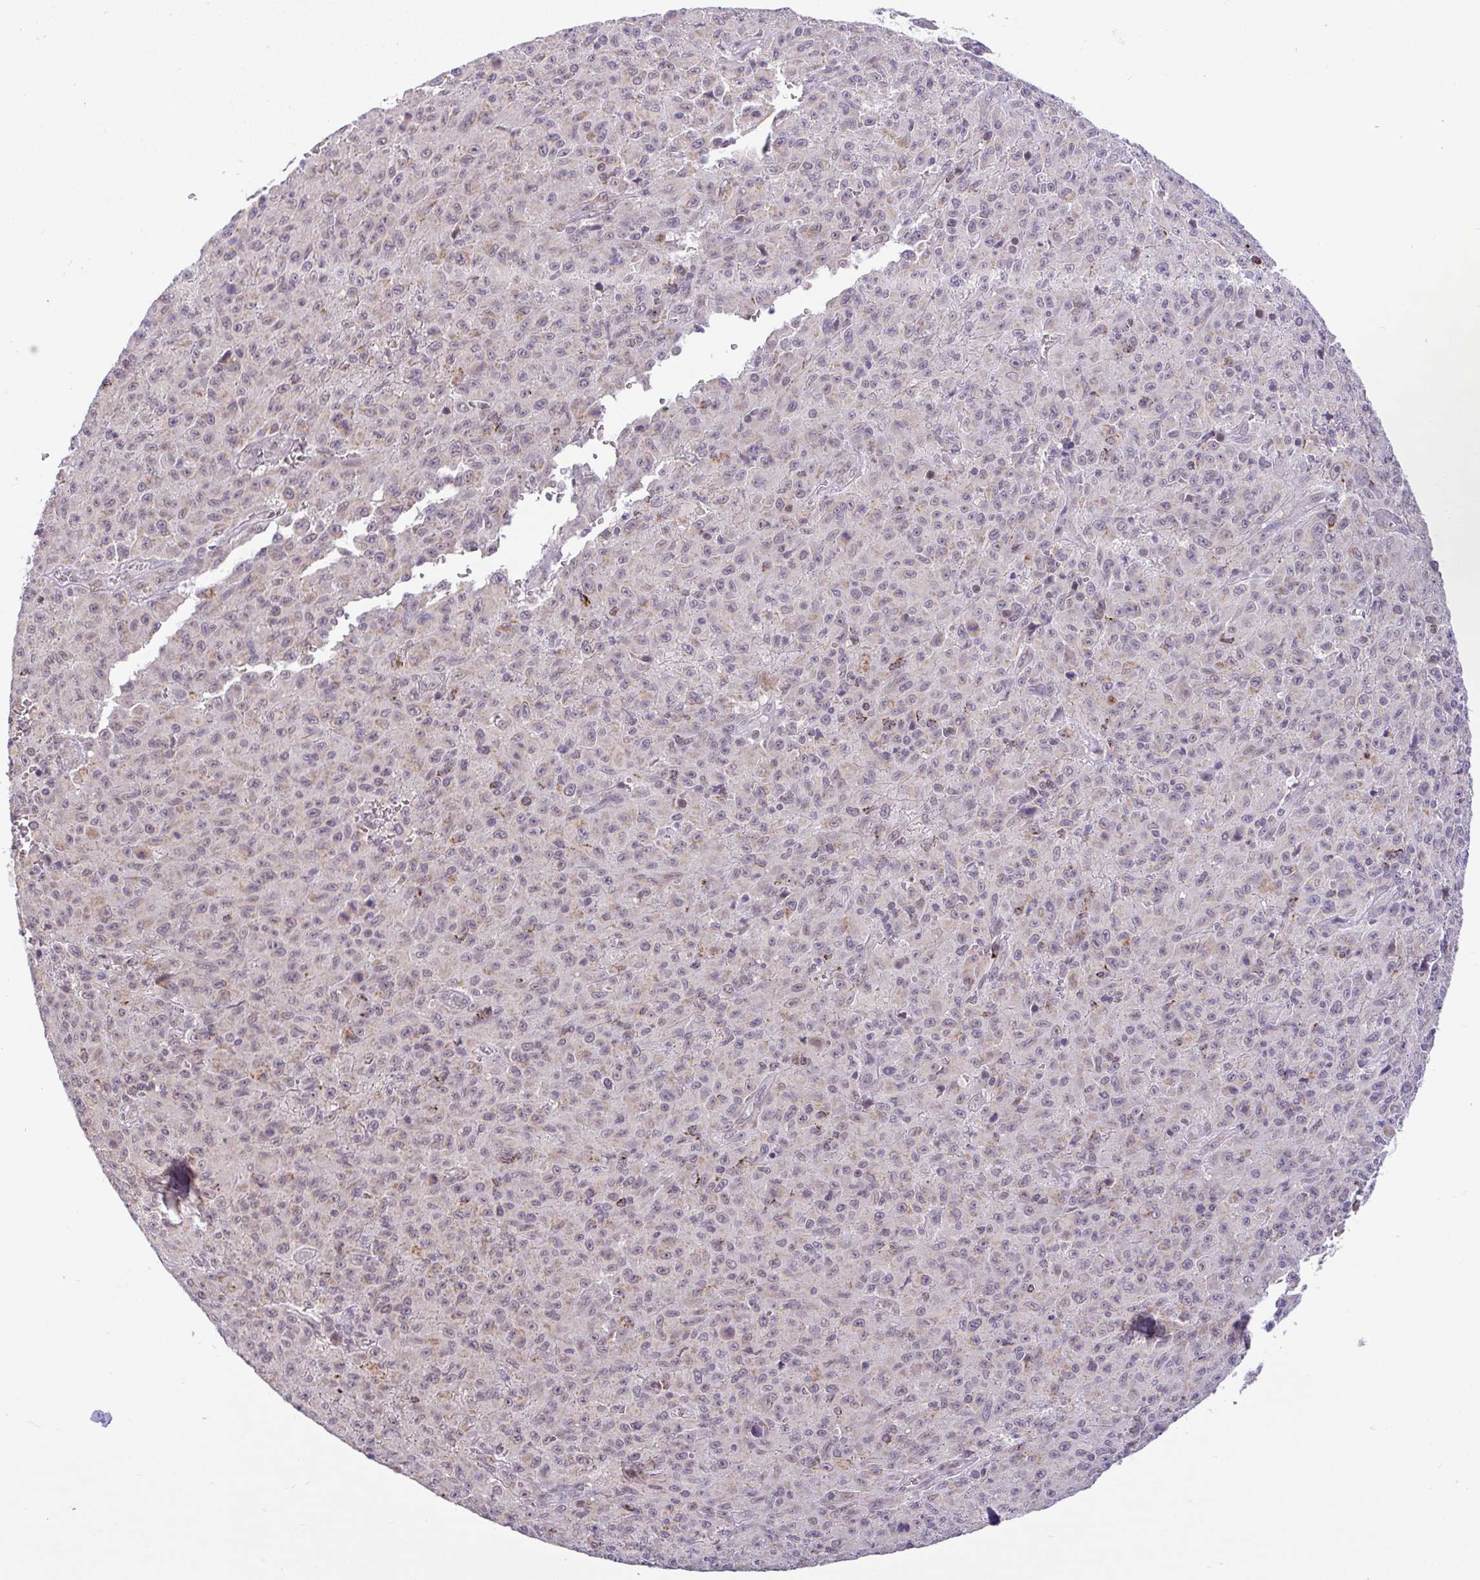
{"staining": {"intensity": "weak", "quantity": "<25%", "location": "cytoplasmic/membranous"}, "tissue": "melanoma", "cell_type": "Tumor cells", "image_type": "cancer", "snomed": [{"axis": "morphology", "description": "Malignant melanoma, NOS"}, {"axis": "topography", "description": "Skin"}], "caption": "Human malignant melanoma stained for a protein using IHC exhibits no positivity in tumor cells.", "gene": "PYCR2", "patient": {"sex": "male", "age": 46}}